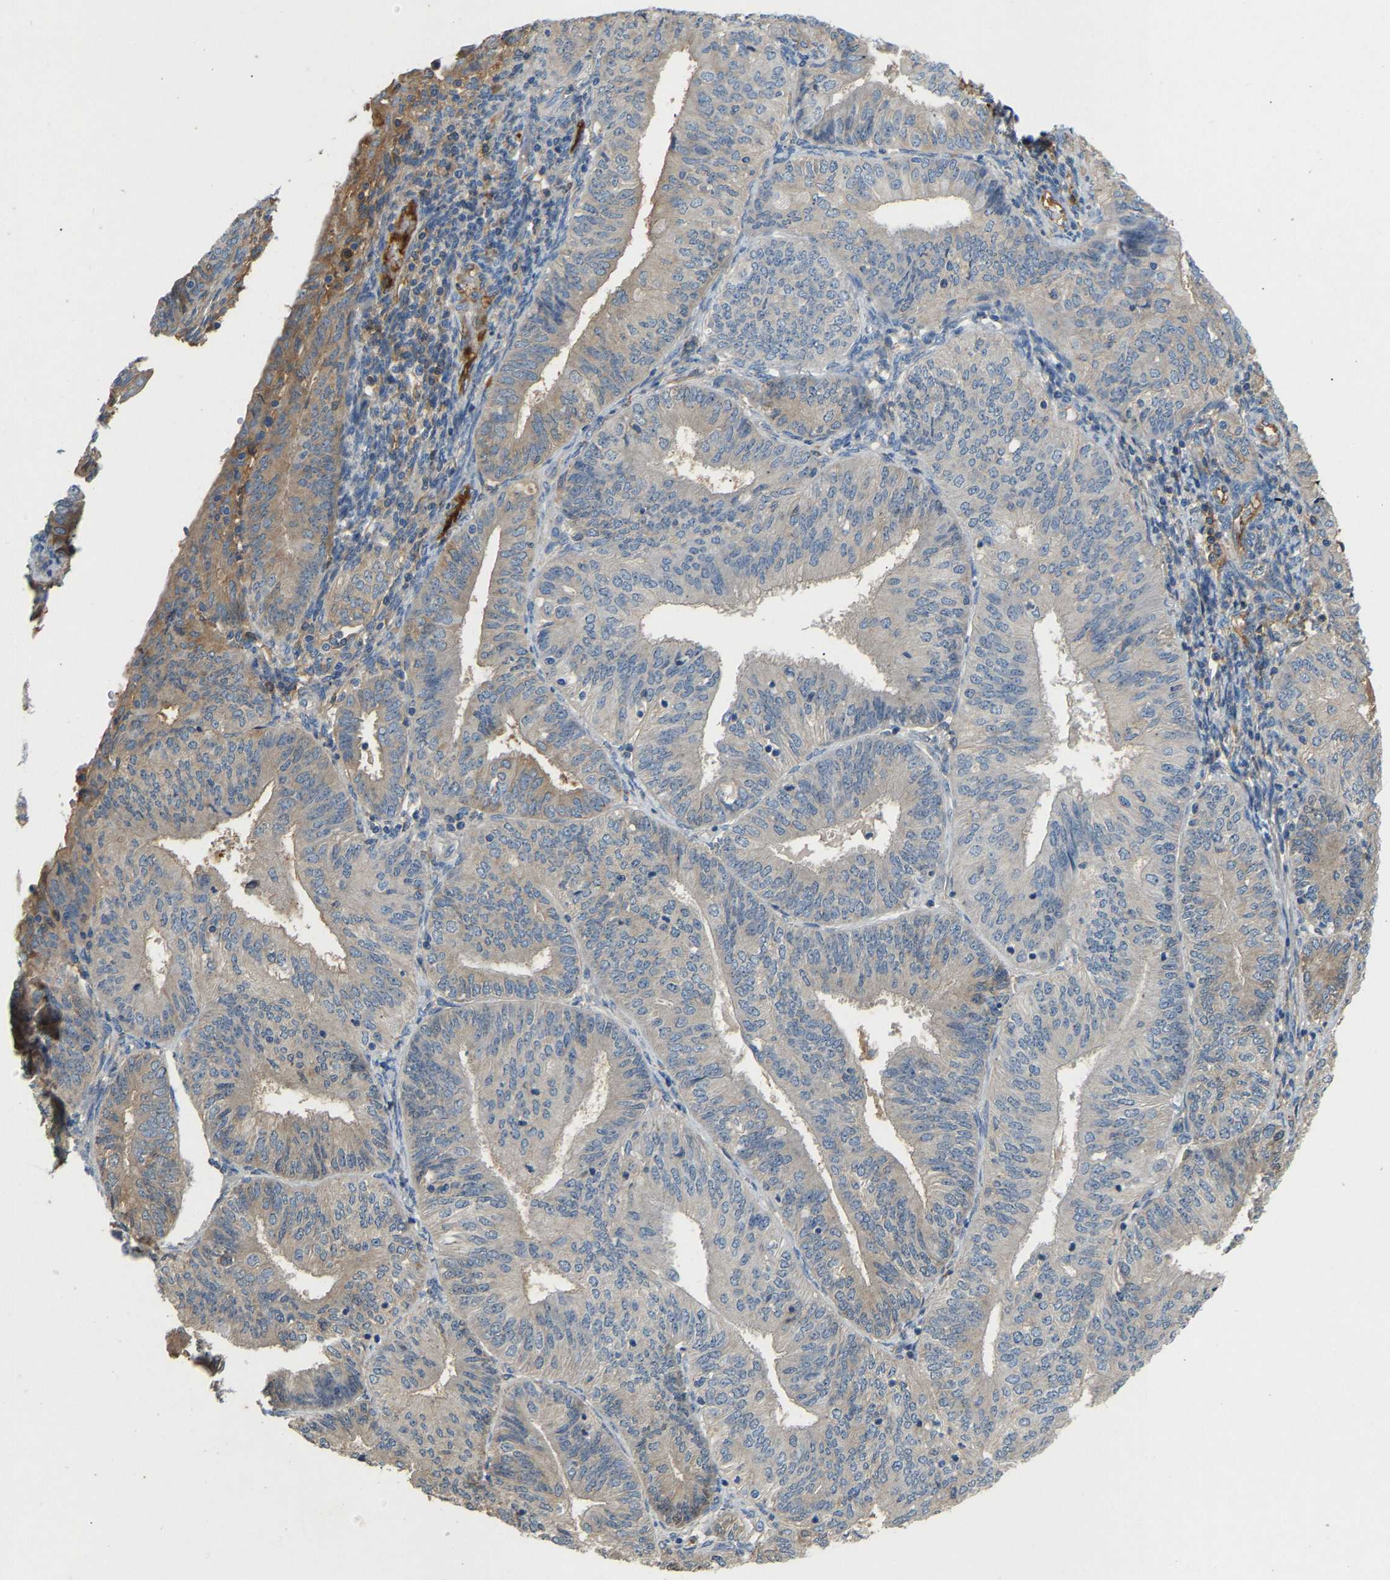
{"staining": {"intensity": "moderate", "quantity": "<25%", "location": "cytoplasmic/membranous"}, "tissue": "endometrial cancer", "cell_type": "Tumor cells", "image_type": "cancer", "snomed": [{"axis": "morphology", "description": "Adenocarcinoma, NOS"}, {"axis": "topography", "description": "Endometrium"}], "caption": "Adenocarcinoma (endometrial) stained with a brown dye demonstrates moderate cytoplasmic/membranous positive expression in about <25% of tumor cells.", "gene": "STC1", "patient": {"sex": "female", "age": 58}}